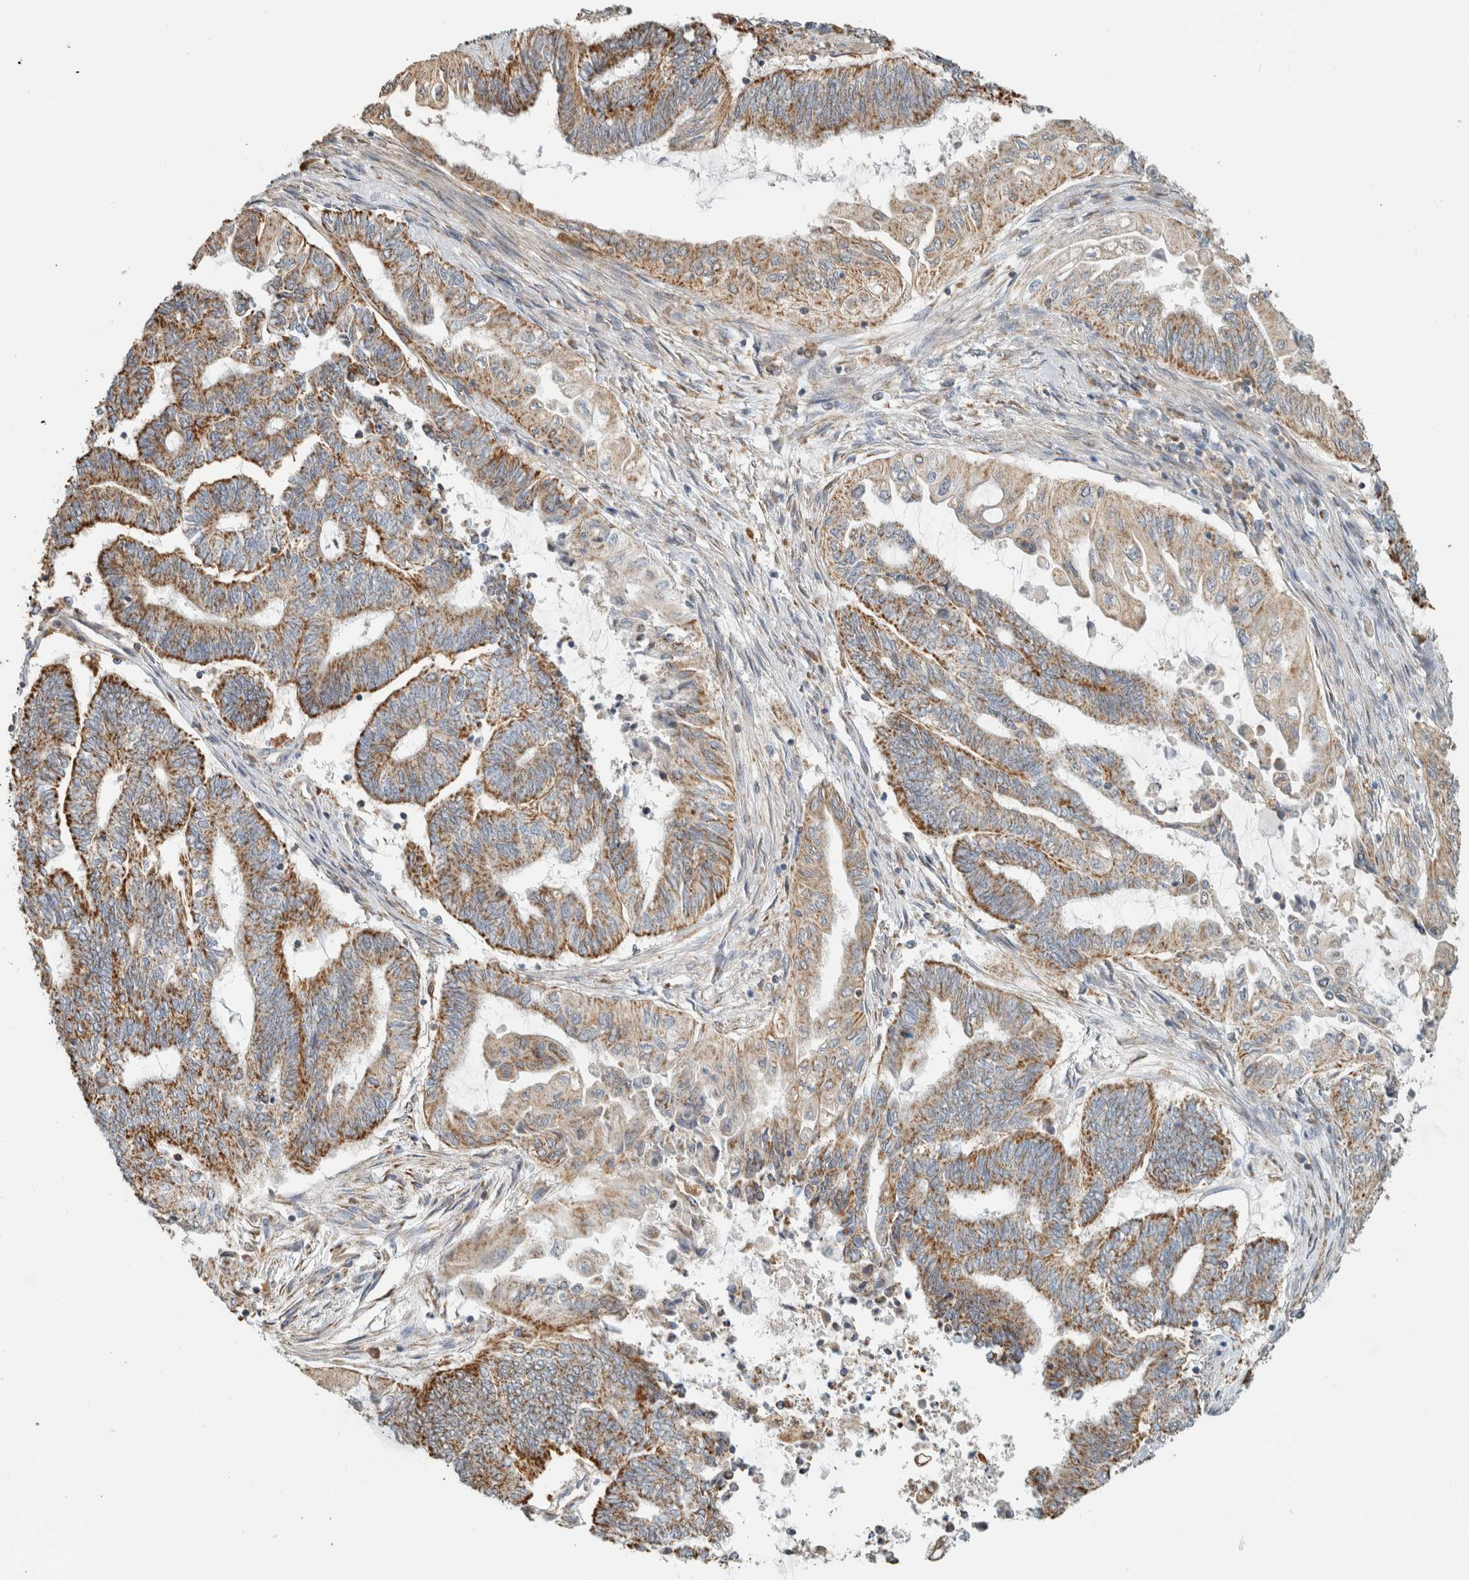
{"staining": {"intensity": "moderate", "quantity": ">75%", "location": "cytoplasmic/membranous"}, "tissue": "endometrial cancer", "cell_type": "Tumor cells", "image_type": "cancer", "snomed": [{"axis": "morphology", "description": "Adenocarcinoma, NOS"}, {"axis": "topography", "description": "Uterus"}, {"axis": "topography", "description": "Endometrium"}], "caption": "Moderate cytoplasmic/membranous staining is present in approximately >75% of tumor cells in endometrial adenocarcinoma.", "gene": "CAPG", "patient": {"sex": "female", "age": 70}}